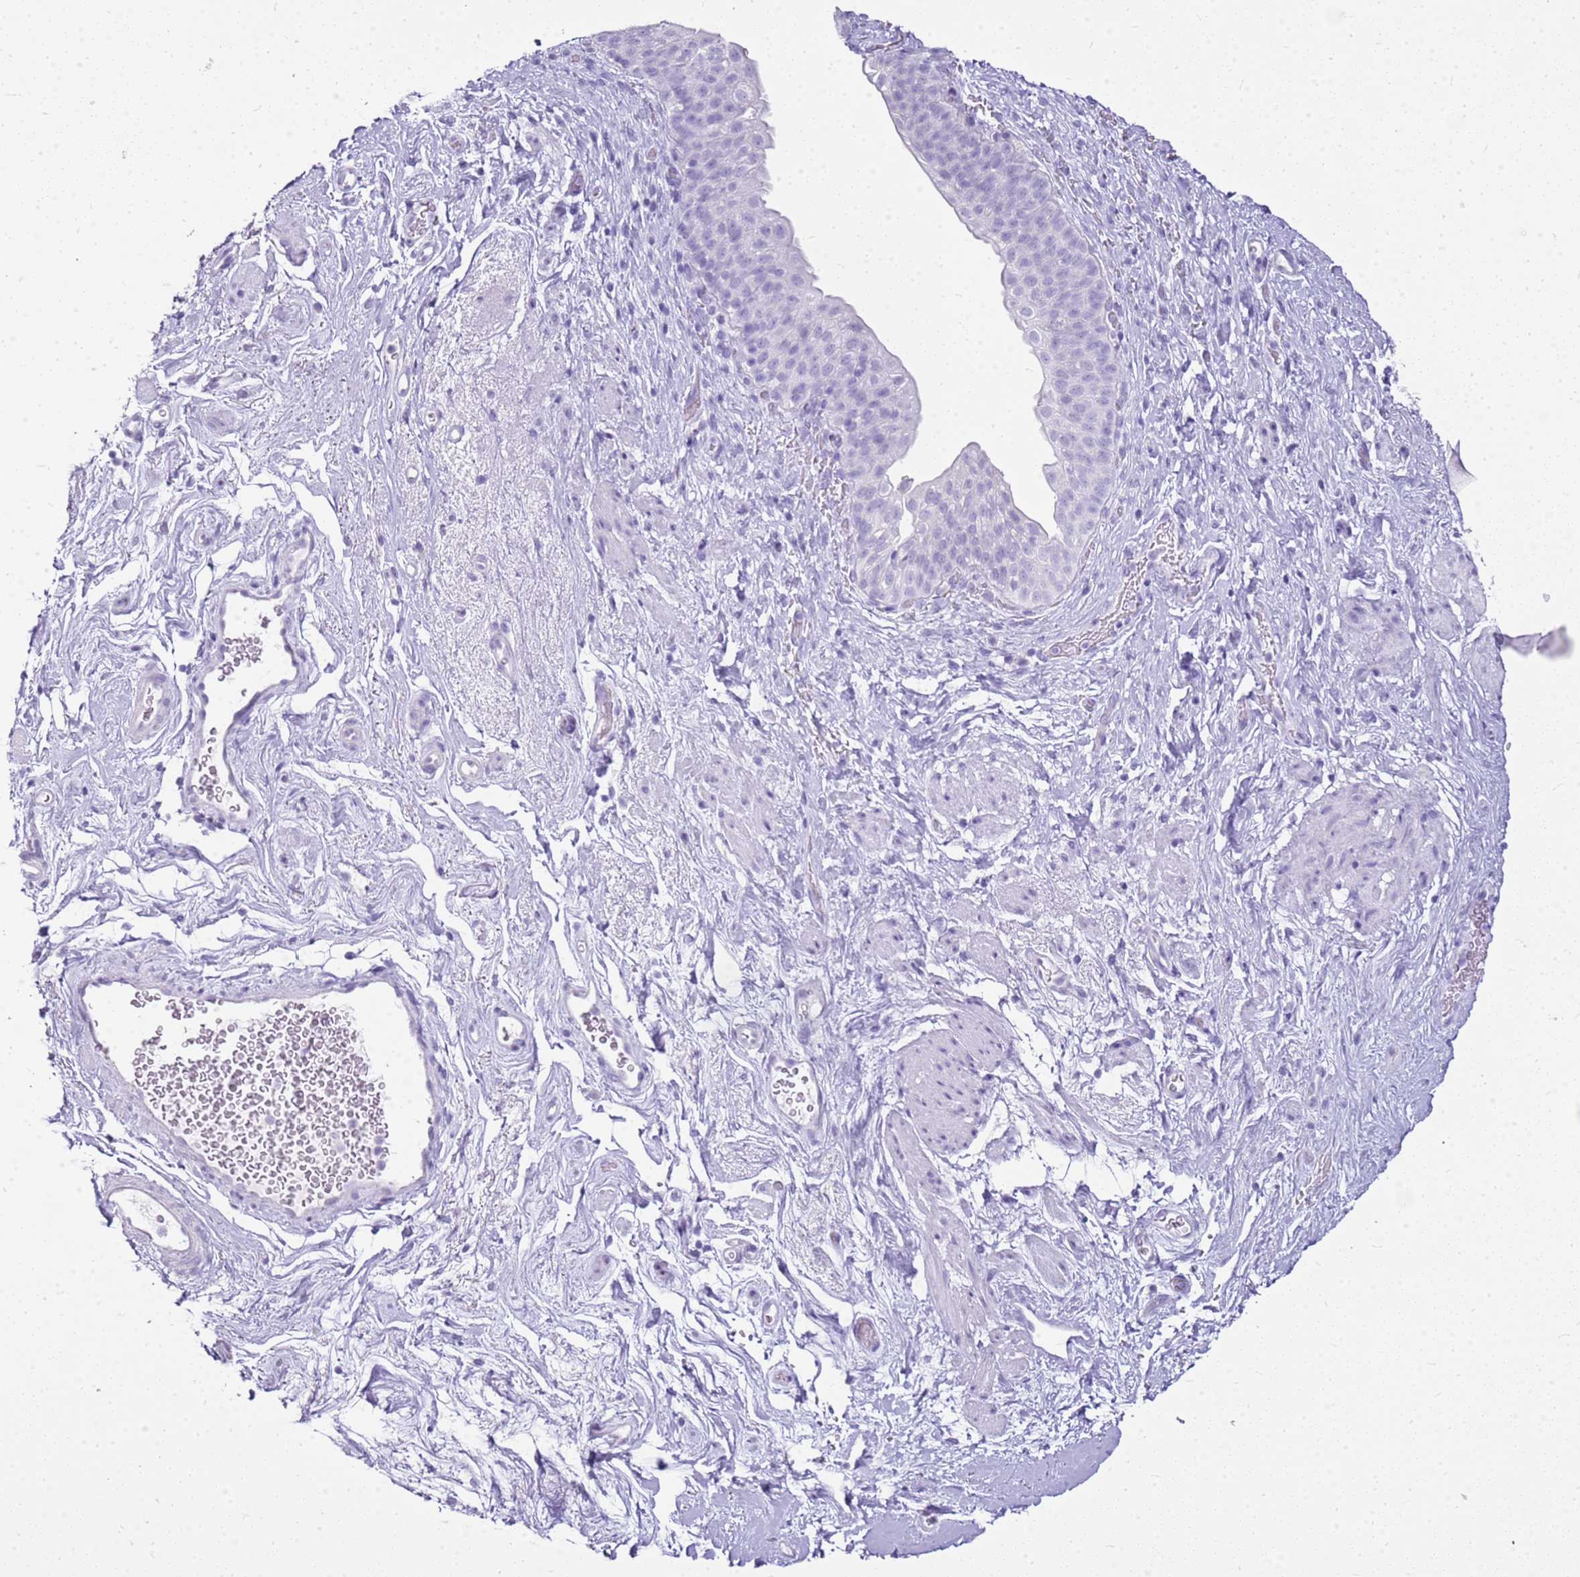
{"staining": {"intensity": "negative", "quantity": "none", "location": "none"}, "tissue": "smooth muscle", "cell_type": "Smooth muscle cells", "image_type": "normal", "snomed": [{"axis": "morphology", "description": "Normal tissue, NOS"}, {"axis": "topography", "description": "Smooth muscle"}, {"axis": "topography", "description": "Peripheral nerve tissue"}], "caption": "This is an IHC photomicrograph of unremarkable human smooth muscle. There is no expression in smooth muscle cells.", "gene": "CA8", "patient": {"sex": "male", "age": 69}}